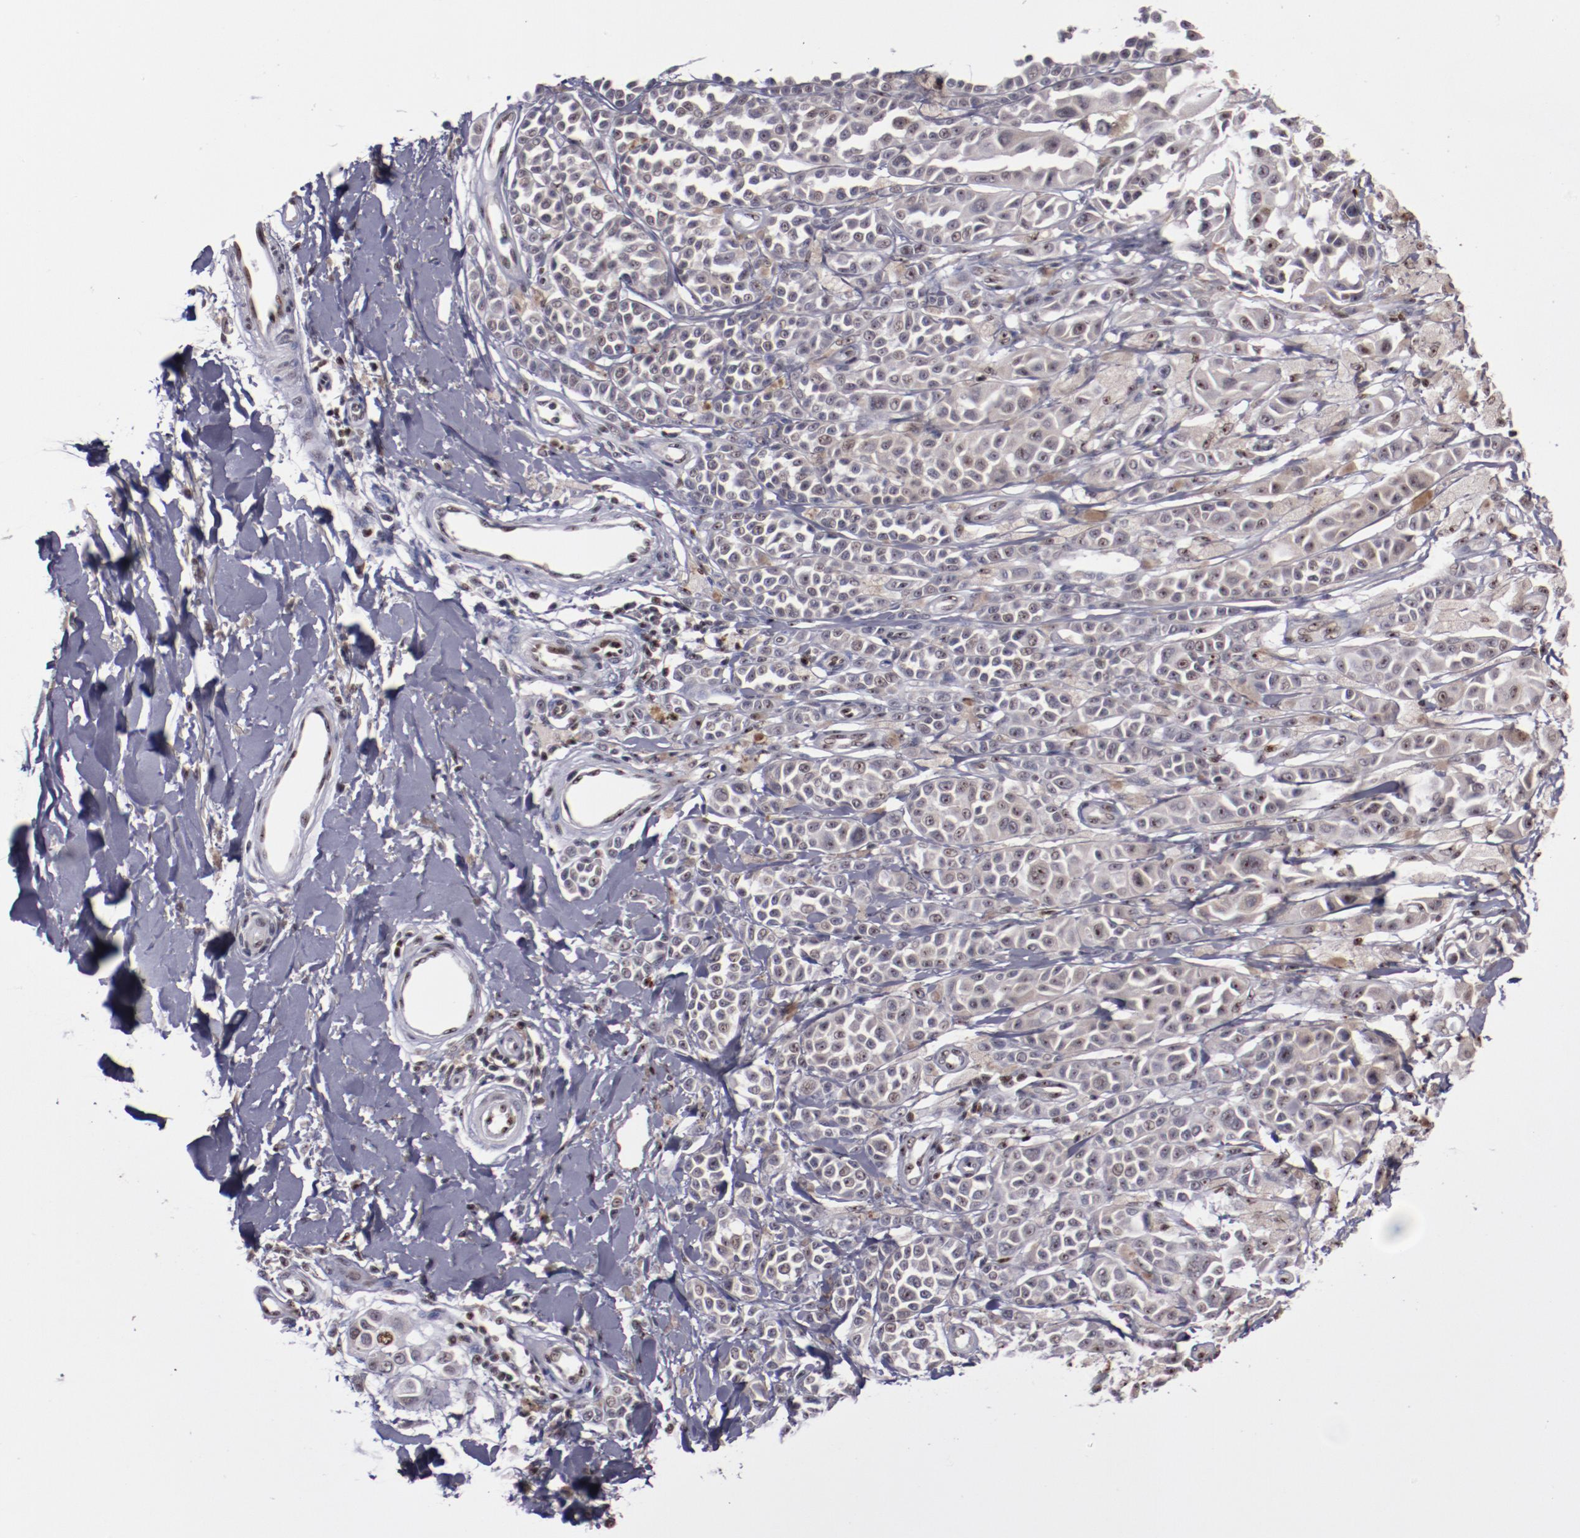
{"staining": {"intensity": "weak", "quantity": "<25%", "location": "cytoplasmic/membranous,nuclear"}, "tissue": "melanoma", "cell_type": "Tumor cells", "image_type": "cancer", "snomed": [{"axis": "morphology", "description": "Malignant melanoma, NOS"}, {"axis": "topography", "description": "Skin"}], "caption": "Human malignant melanoma stained for a protein using immunohistochemistry (IHC) displays no expression in tumor cells.", "gene": "DDX24", "patient": {"sex": "female", "age": 38}}